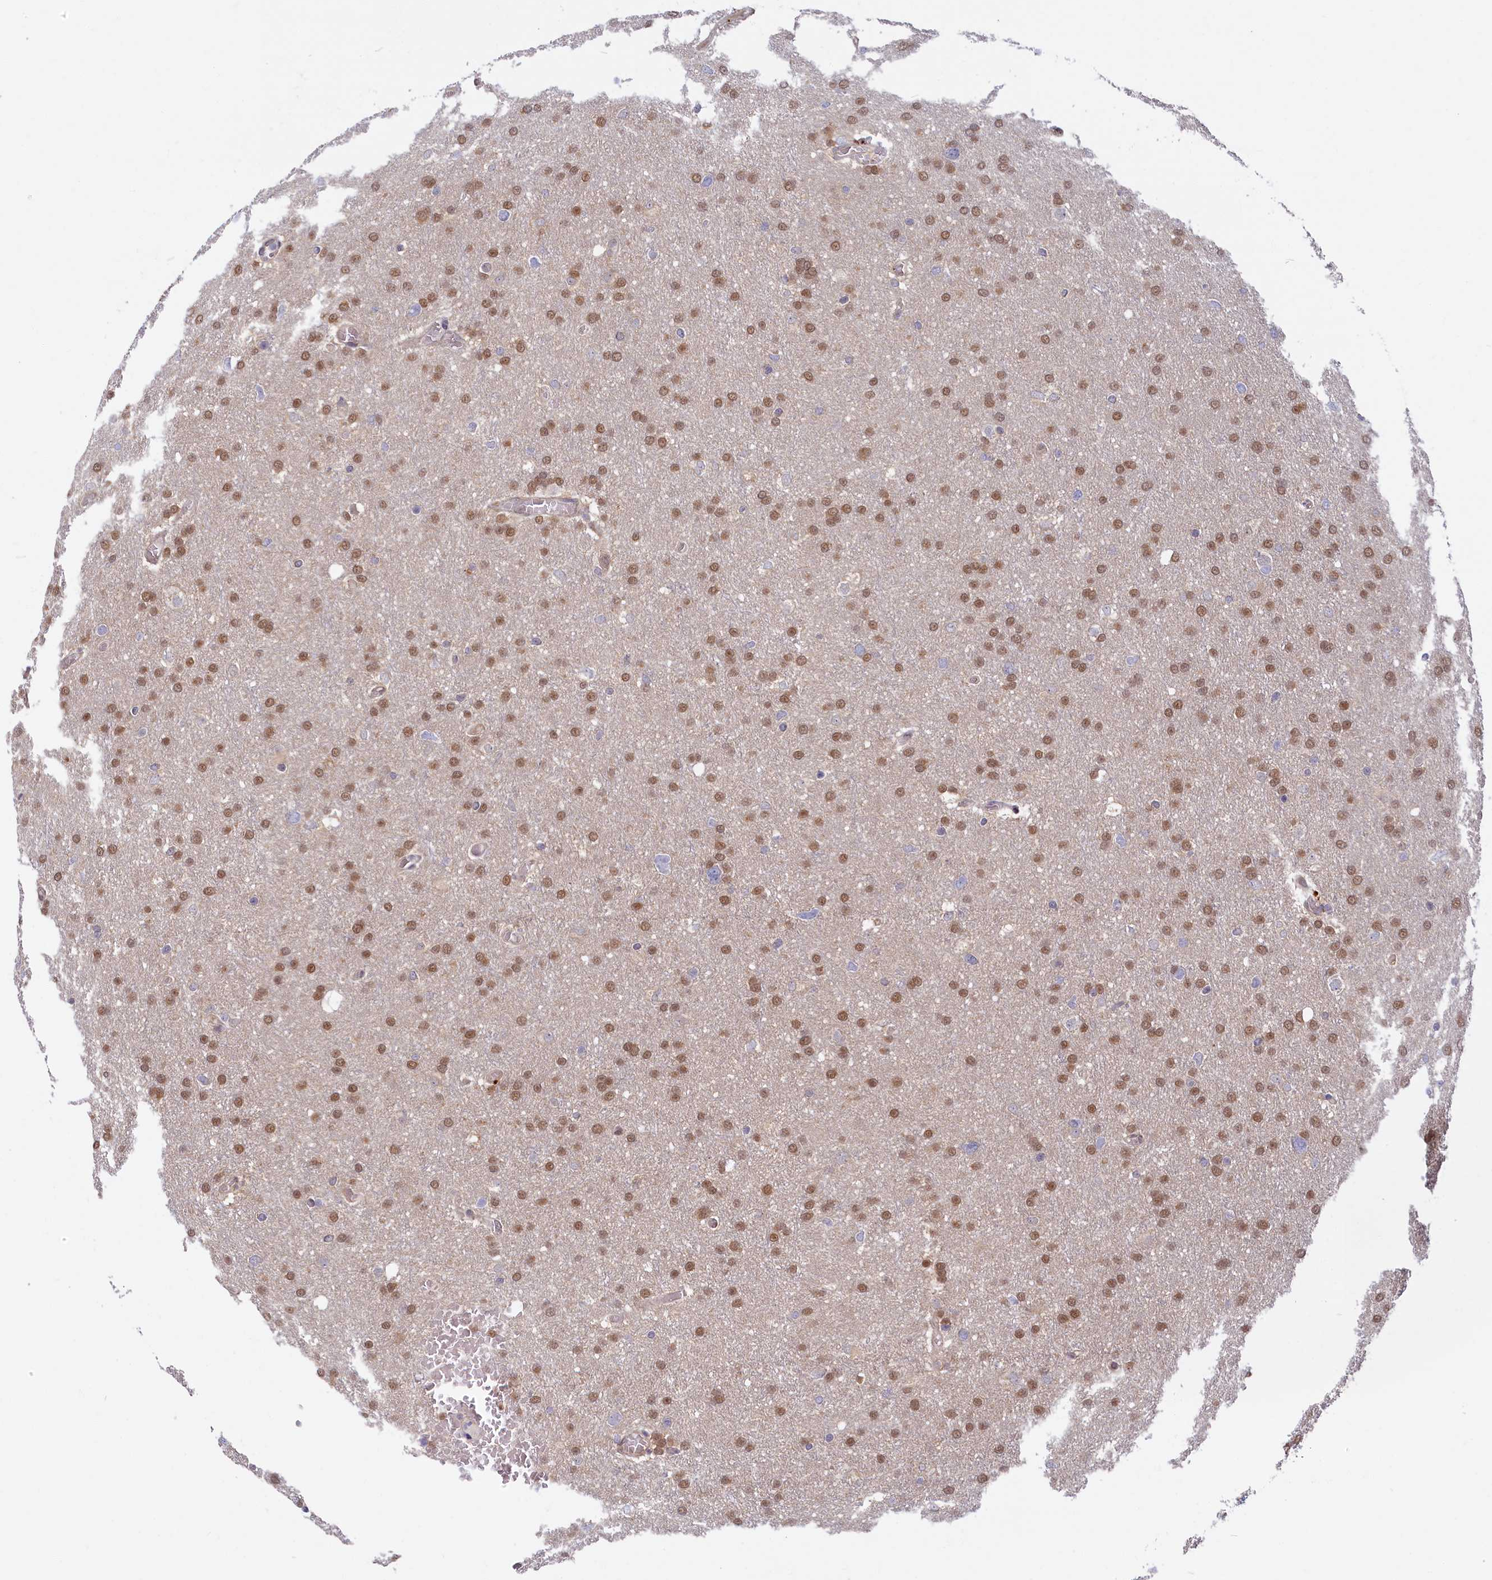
{"staining": {"intensity": "moderate", "quantity": ">75%", "location": "nuclear"}, "tissue": "glioma", "cell_type": "Tumor cells", "image_type": "cancer", "snomed": [{"axis": "morphology", "description": "Glioma, malignant, High grade"}, {"axis": "topography", "description": "Cerebral cortex"}], "caption": "Glioma stained with DAB (3,3'-diaminobenzidine) IHC demonstrates medium levels of moderate nuclear positivity in approximately >75% of tumor cells.", "gene": "FCSK", "patient": {"sex": "female", "age": 36}}